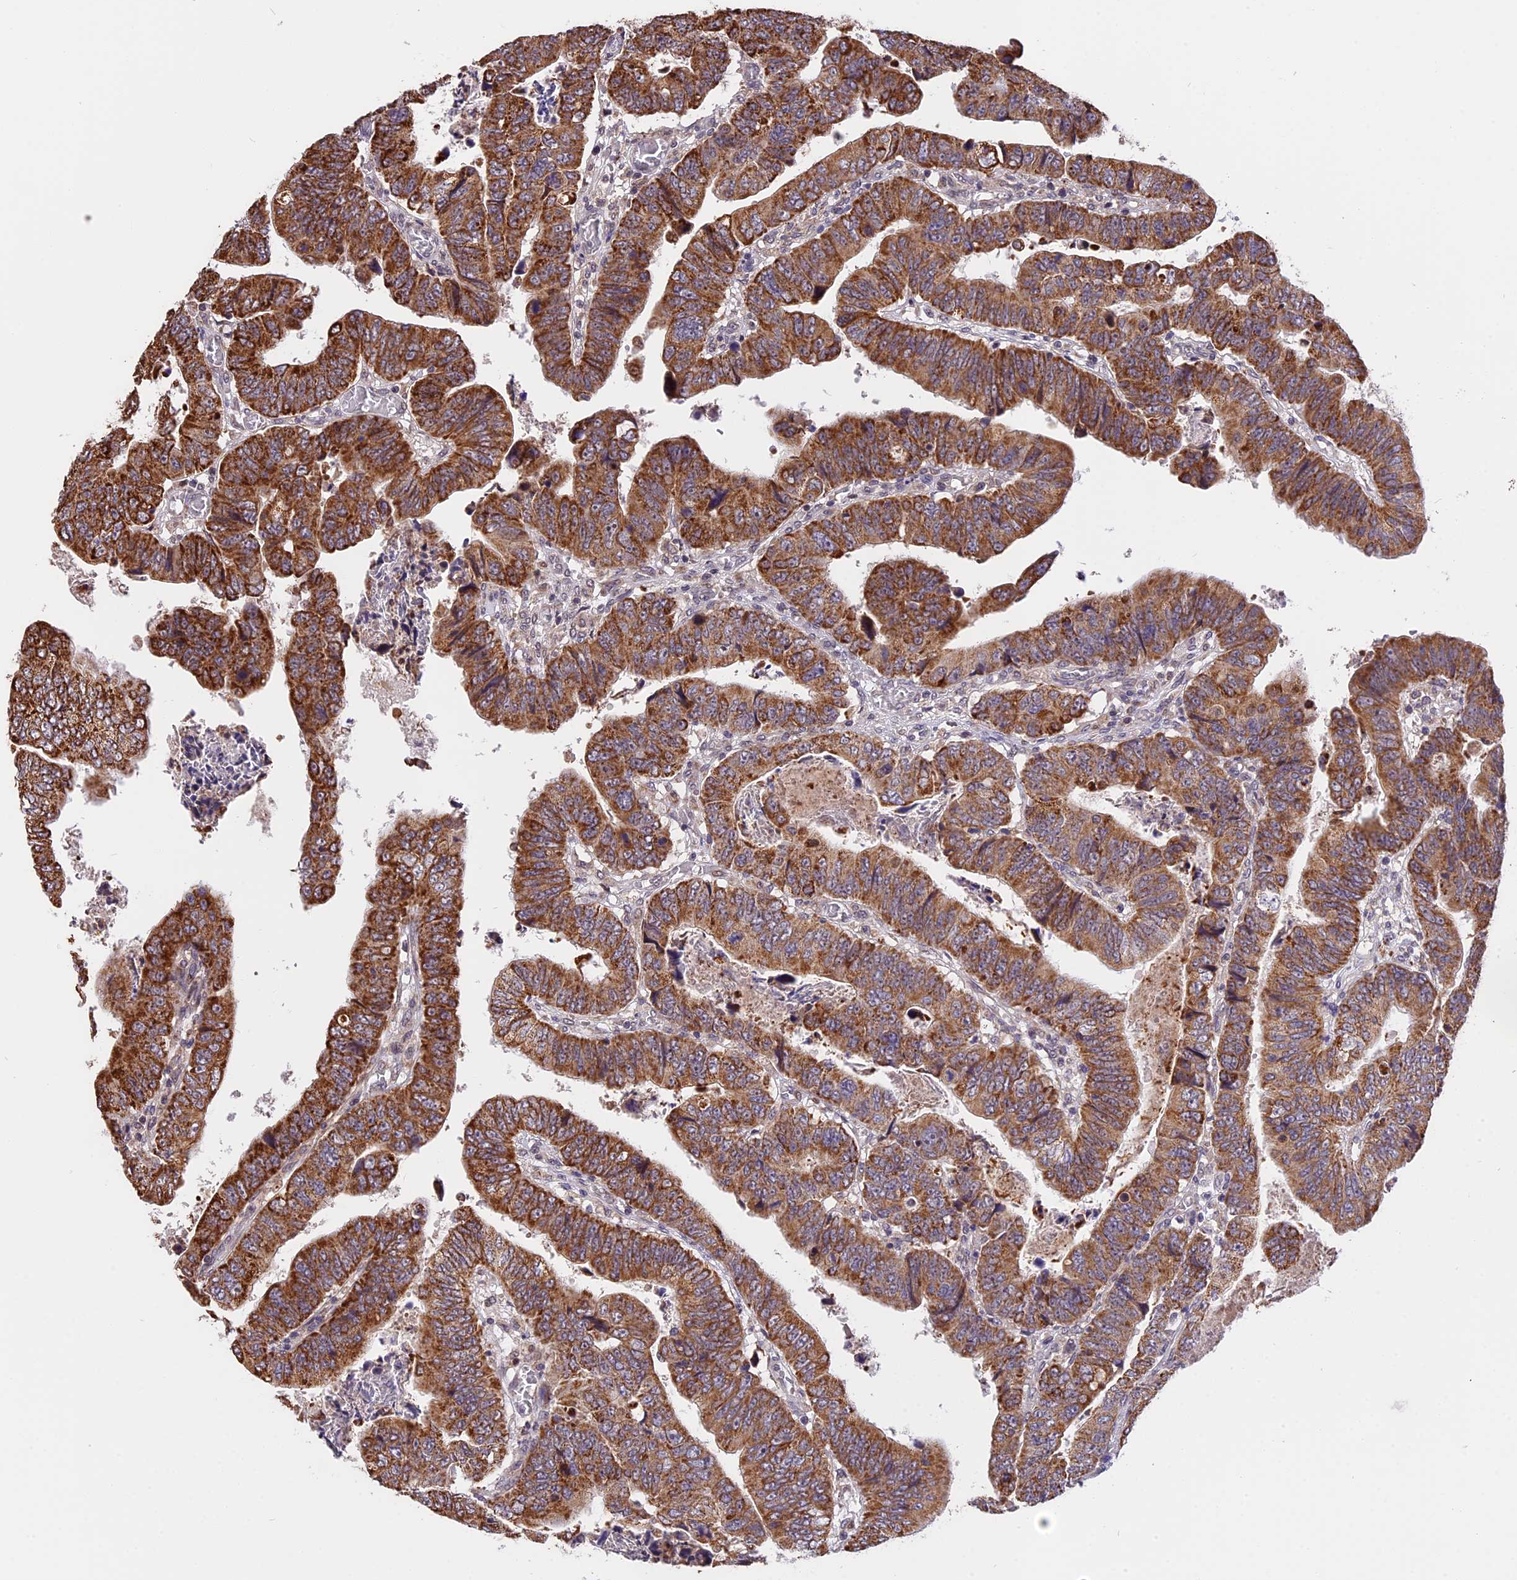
{"staining": {"intensity": "strong", "quantity": ">75%", "location": "cytoplasmic/membranous"}, "tissue": "colorectal cancer", "cell_type": "Tumor cells", "image_type": "cancer", "snomed": [{"axis": "morphology", "description": "Normal tissue, NOS"}, {"axis": "morphology", "description": "Adenocarcinoma, NOS"}, {"axis": "topography", "description": "Rectum"}], "caption": "Protein staining by immunohistochemistry (IHC) reveals strong cytoplasmic/membranous expression in approximately >75% of tumor cells in colorectal cancer. The staining was performed using DAB, with brown indicating positive protein expression. Nuclei are stained blue with hematoxylin.", "gene": "RERGL", "patient": {"sex": "female", "age": 65}}